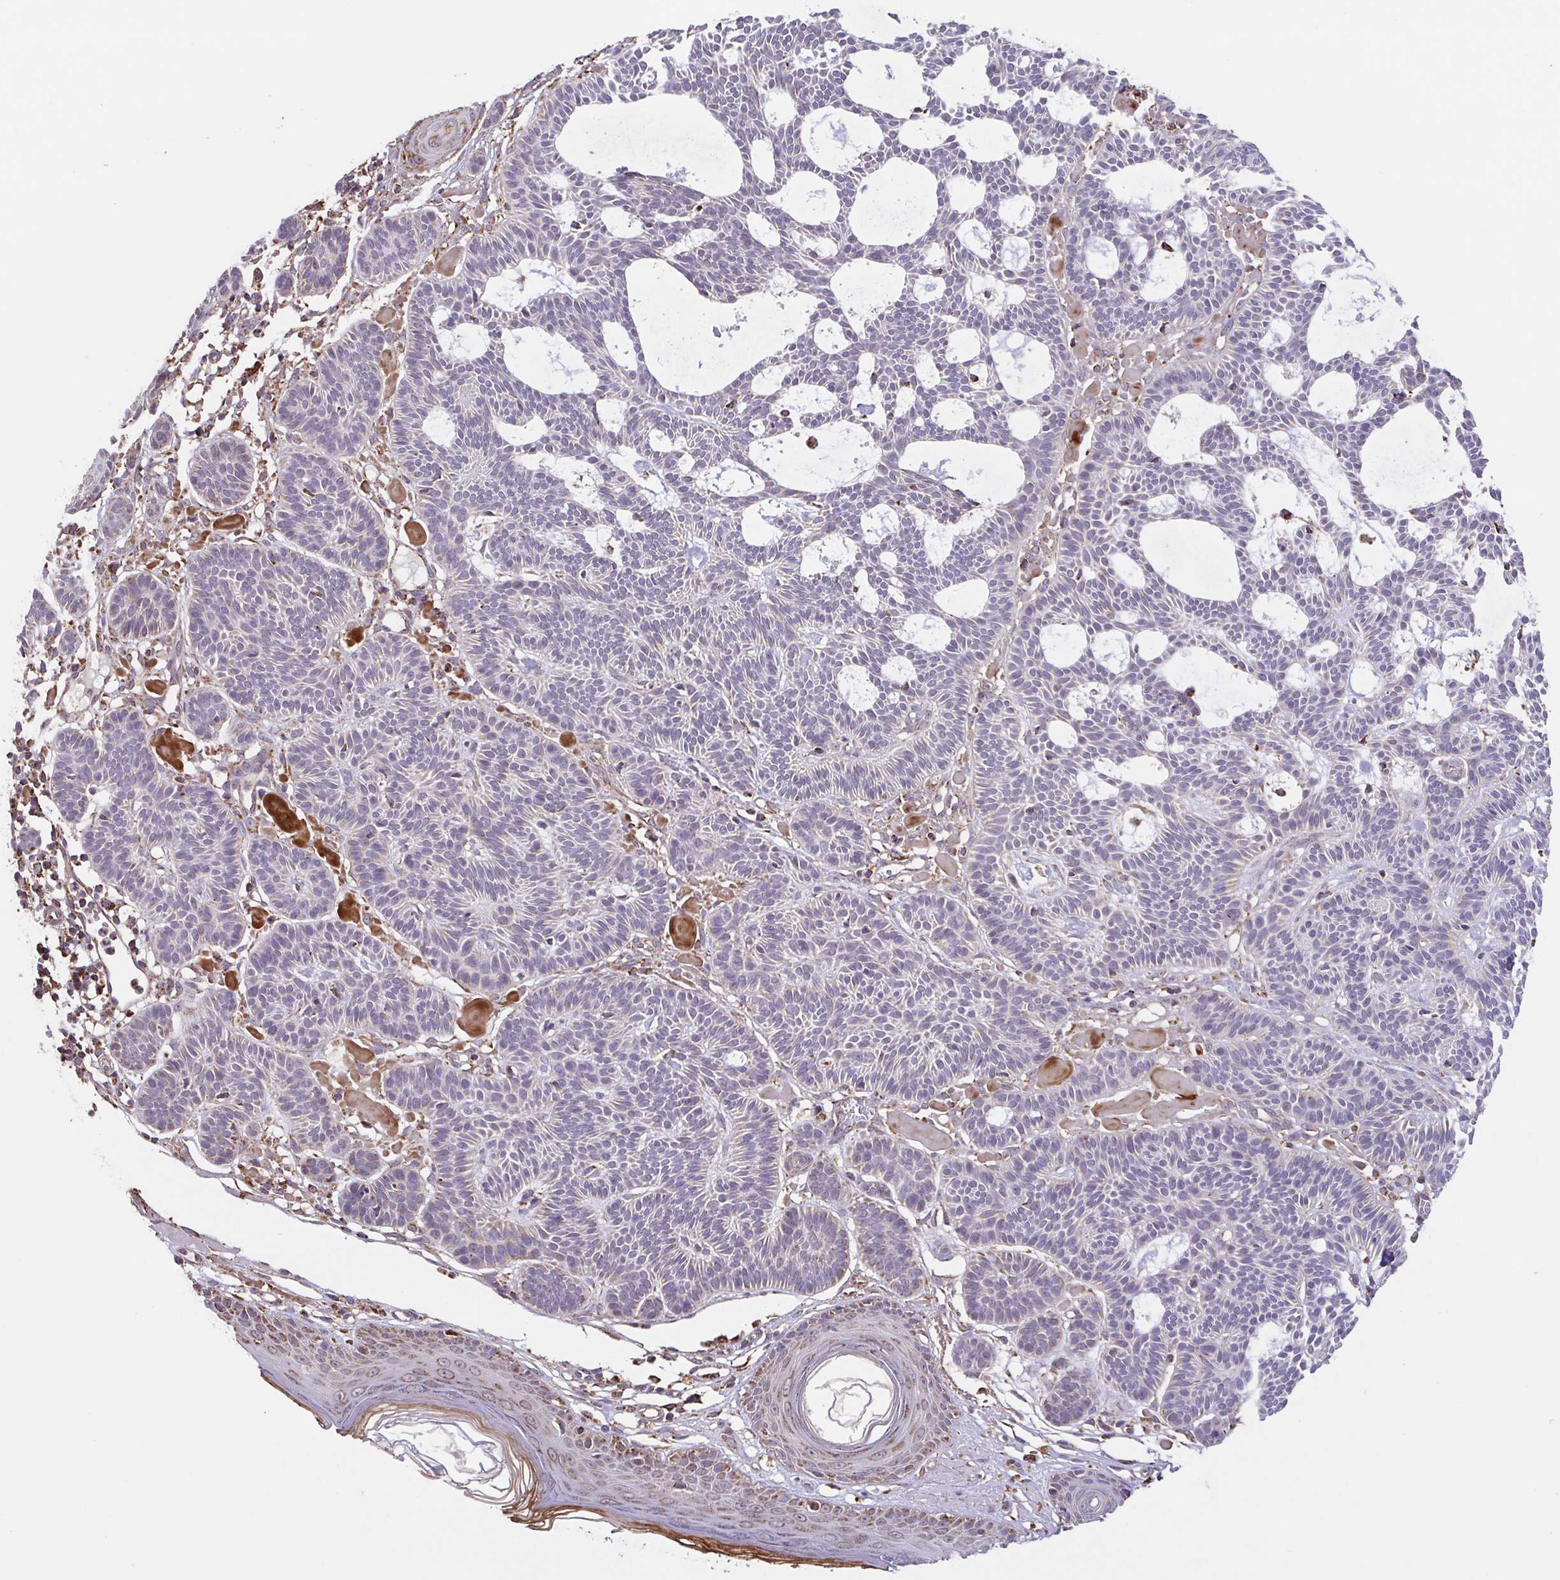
{"staining": {"intensity": "negative", "quantity": "none", "location": "none"}, "tissue": "skin cancer", "cell_type": "Tumor cells", "image_type": "cancer", "snomed": [{"axis": "morphology", "description": "Basal cell carcinoma"}, {"axis": "topography", "description": "Skin"}], "caption": "Immunohistochemistry (IHC) micrograph of skin cancer stained for a protein (brown), which displays no positivity in tumor cells.", "gene": "DIP2B", "patient": {"sex": "male", "age": 85}}